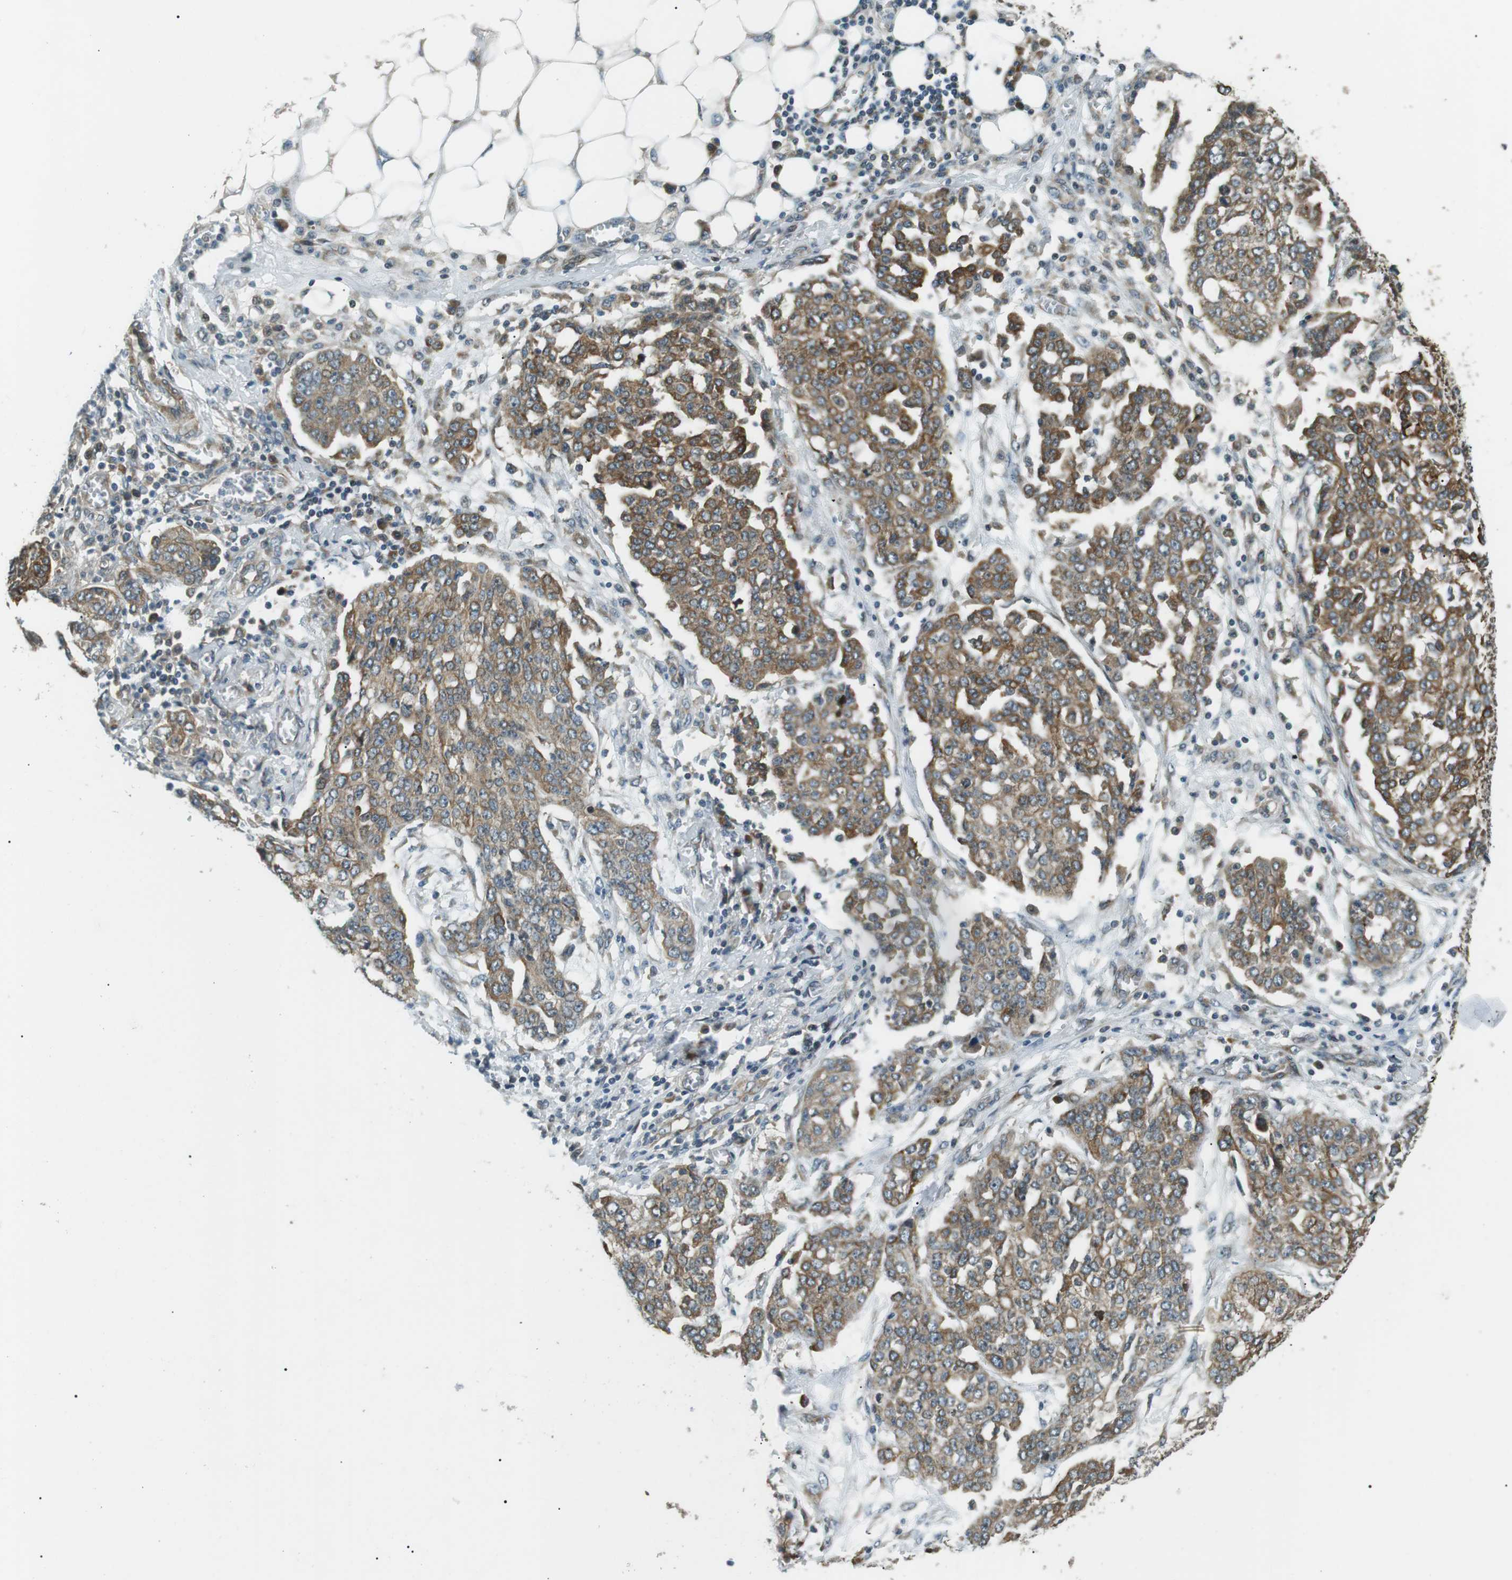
{"staining": {"intensity": "moderate", "quantity": ">75%", "location": "cytoplasmic/membranous"}, "tissue": "ovarian cancer", "cell_type": "Tumor cells", "image_type": "cancer", "snomed": [{"axis": "morphology", "description": "Cystadenocarcinoma, serous, NOS"}, {"axis": "topography", "description": "Soft tissue"}, {"axis": "topography", "description": "Ovary"}], "caption": "Immunohistochemical staining of human serous cystadenocarcinoma (ovarian) demonstrates medium levels of moderate cytoplasmic/membranous protein staining in approximately >75% of tumor cells. Using DAB (3,3'-diaminobenzidine) (brown) and hematoxylin (blue) stains, captured at high magnification using brightfield microscopy.", "gene": "TMEM74", "patient": {"sex": "female", "age": 57}}